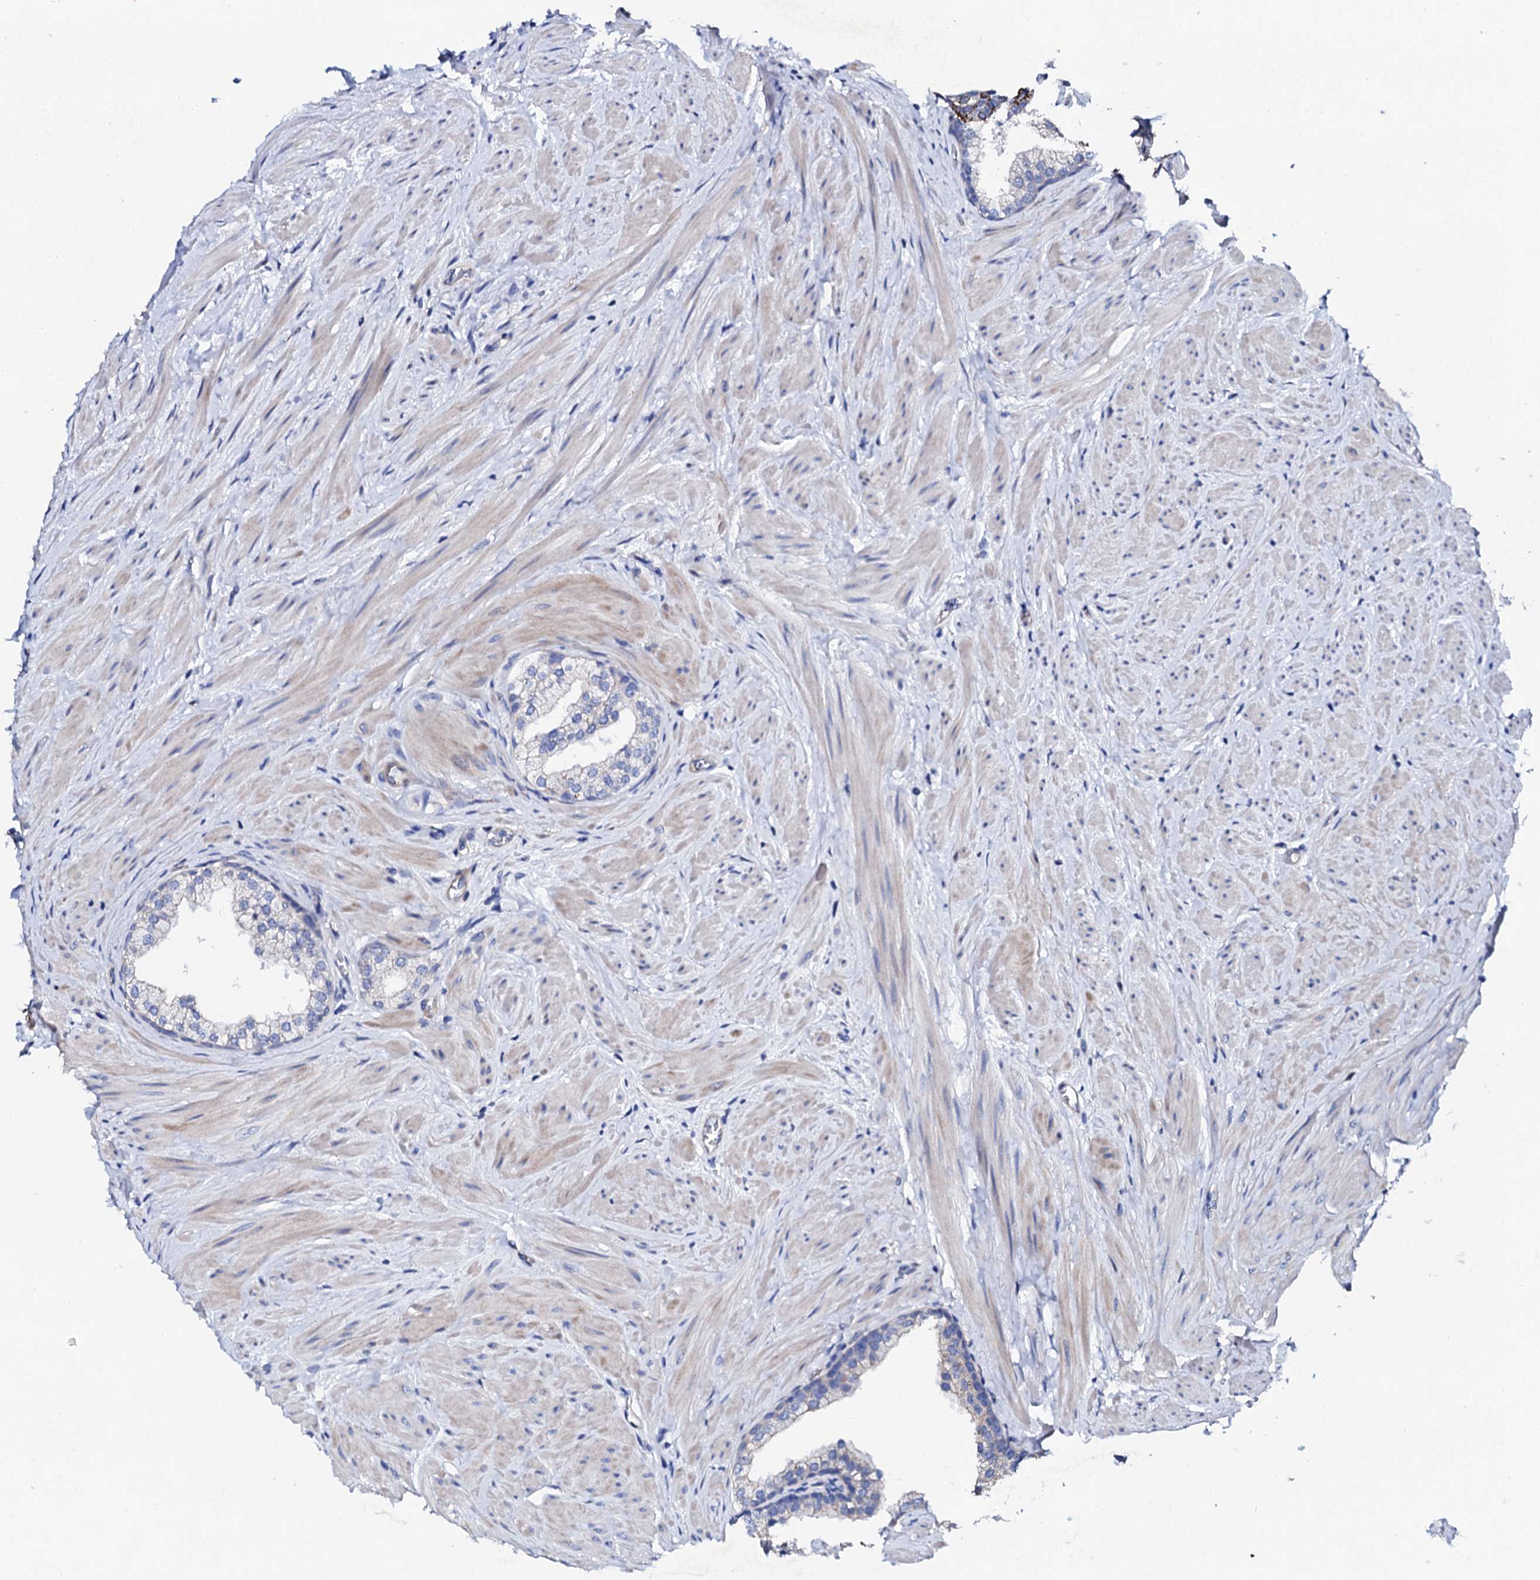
{"staining": {"intensity": "negative", "quantity": "none", "location": "none"}, "tissue": "prostate", "cell_type": "Glandular cells", "image_type": "normal", "snomed": [{"axis": "morphology", "description": "Normal tissue, NOS"}, {"axis": "topography", "description": "Prostate"}], "caption": "This is an immunohistochemistry photomicrograph of unremarkable prostate. There is no positivity in glandular cells.", "gene": "KLHL32", "patient": {"sex": "male", "age": 48}}